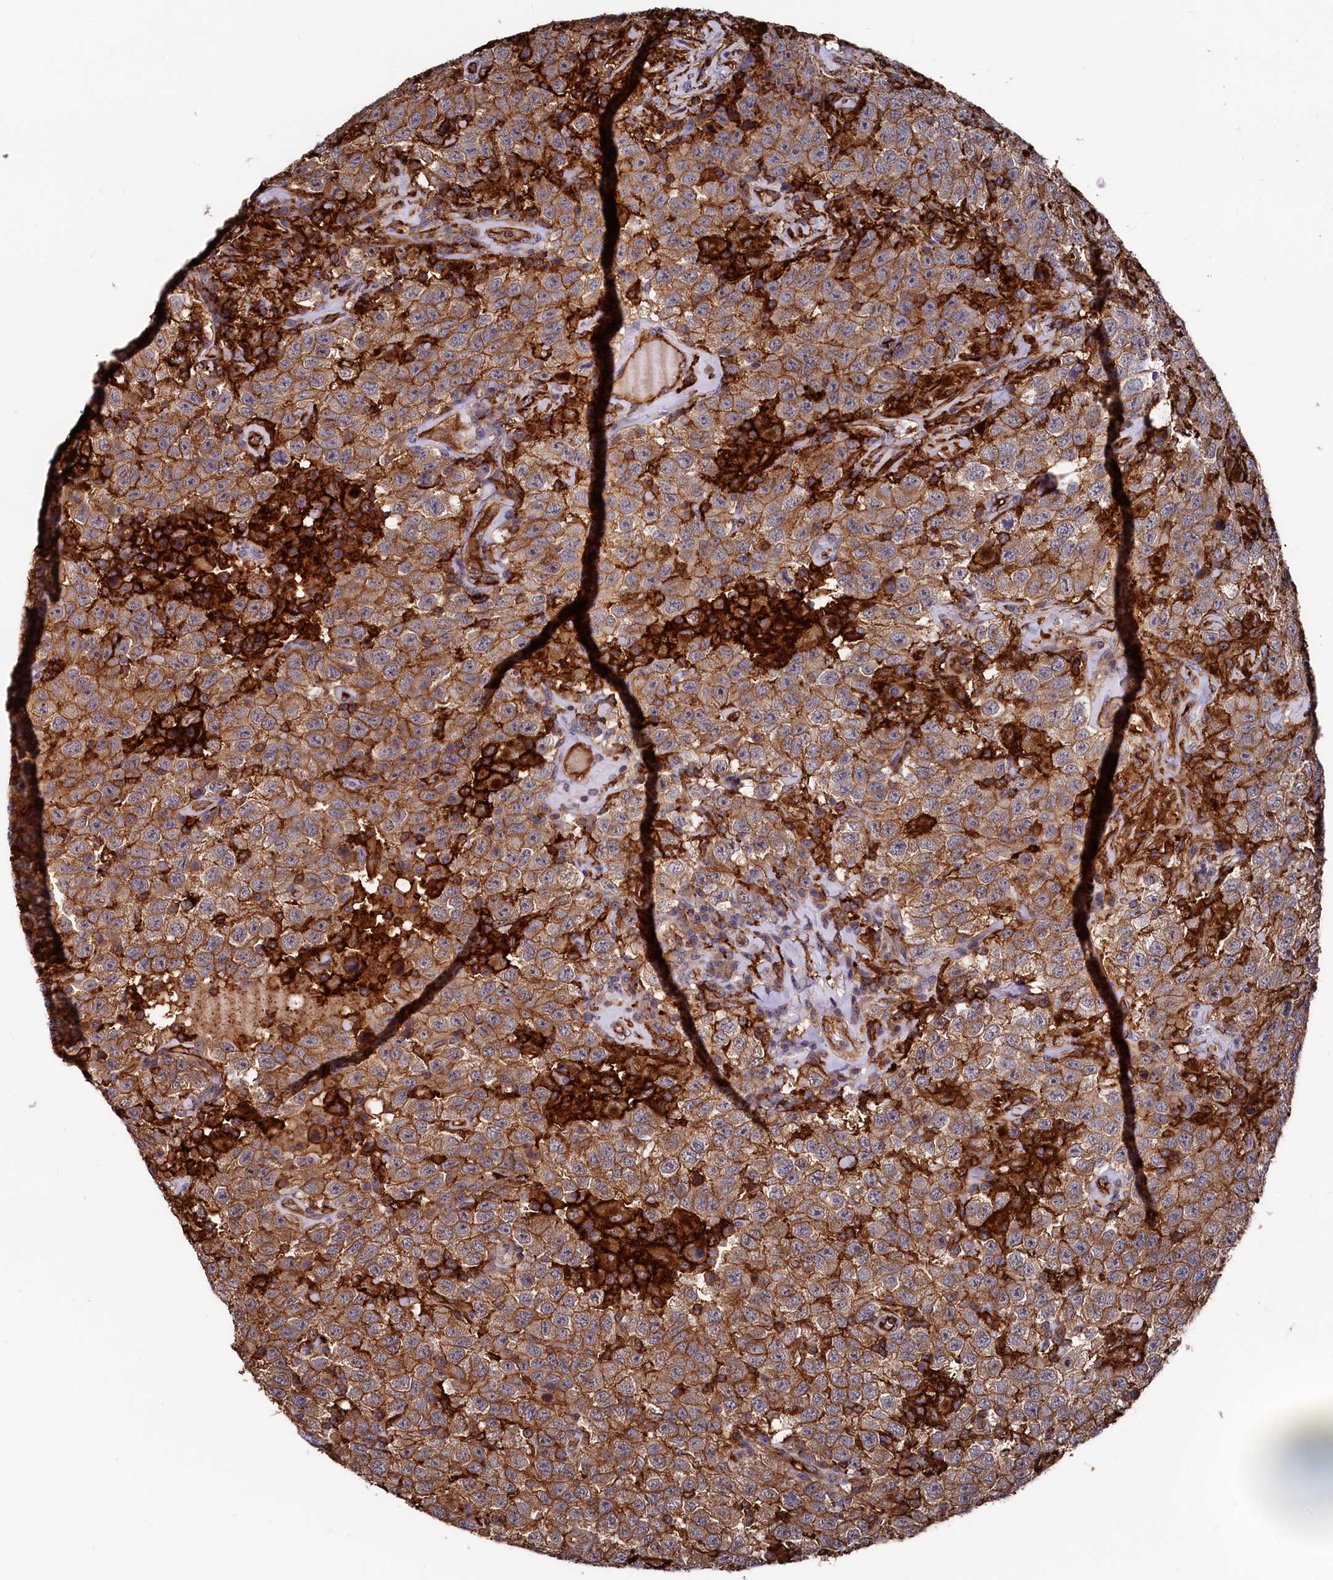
{"staining": {"intensity": "moderate", "quantity": ">75%", "location": "cytoplasmic/membranous"}, "tissue": "testis cancer", "cell_type": "Tumor cells", "image_type": "cancer", "snomed": [{"axis": "morphology", "description": "Seminoma, NOS"}, {"axis": "topography", "description": "Testis"}], "caption": "This photomicrograph demonstrates immunohistochemistry (IHC) staining of seminoma (testis), with medium moderate cytoplasmic/membranous expression in about >75% of tumor cells.", "gene": "PLEKHO2", "patient": {"sex": "male", "age": 41}}